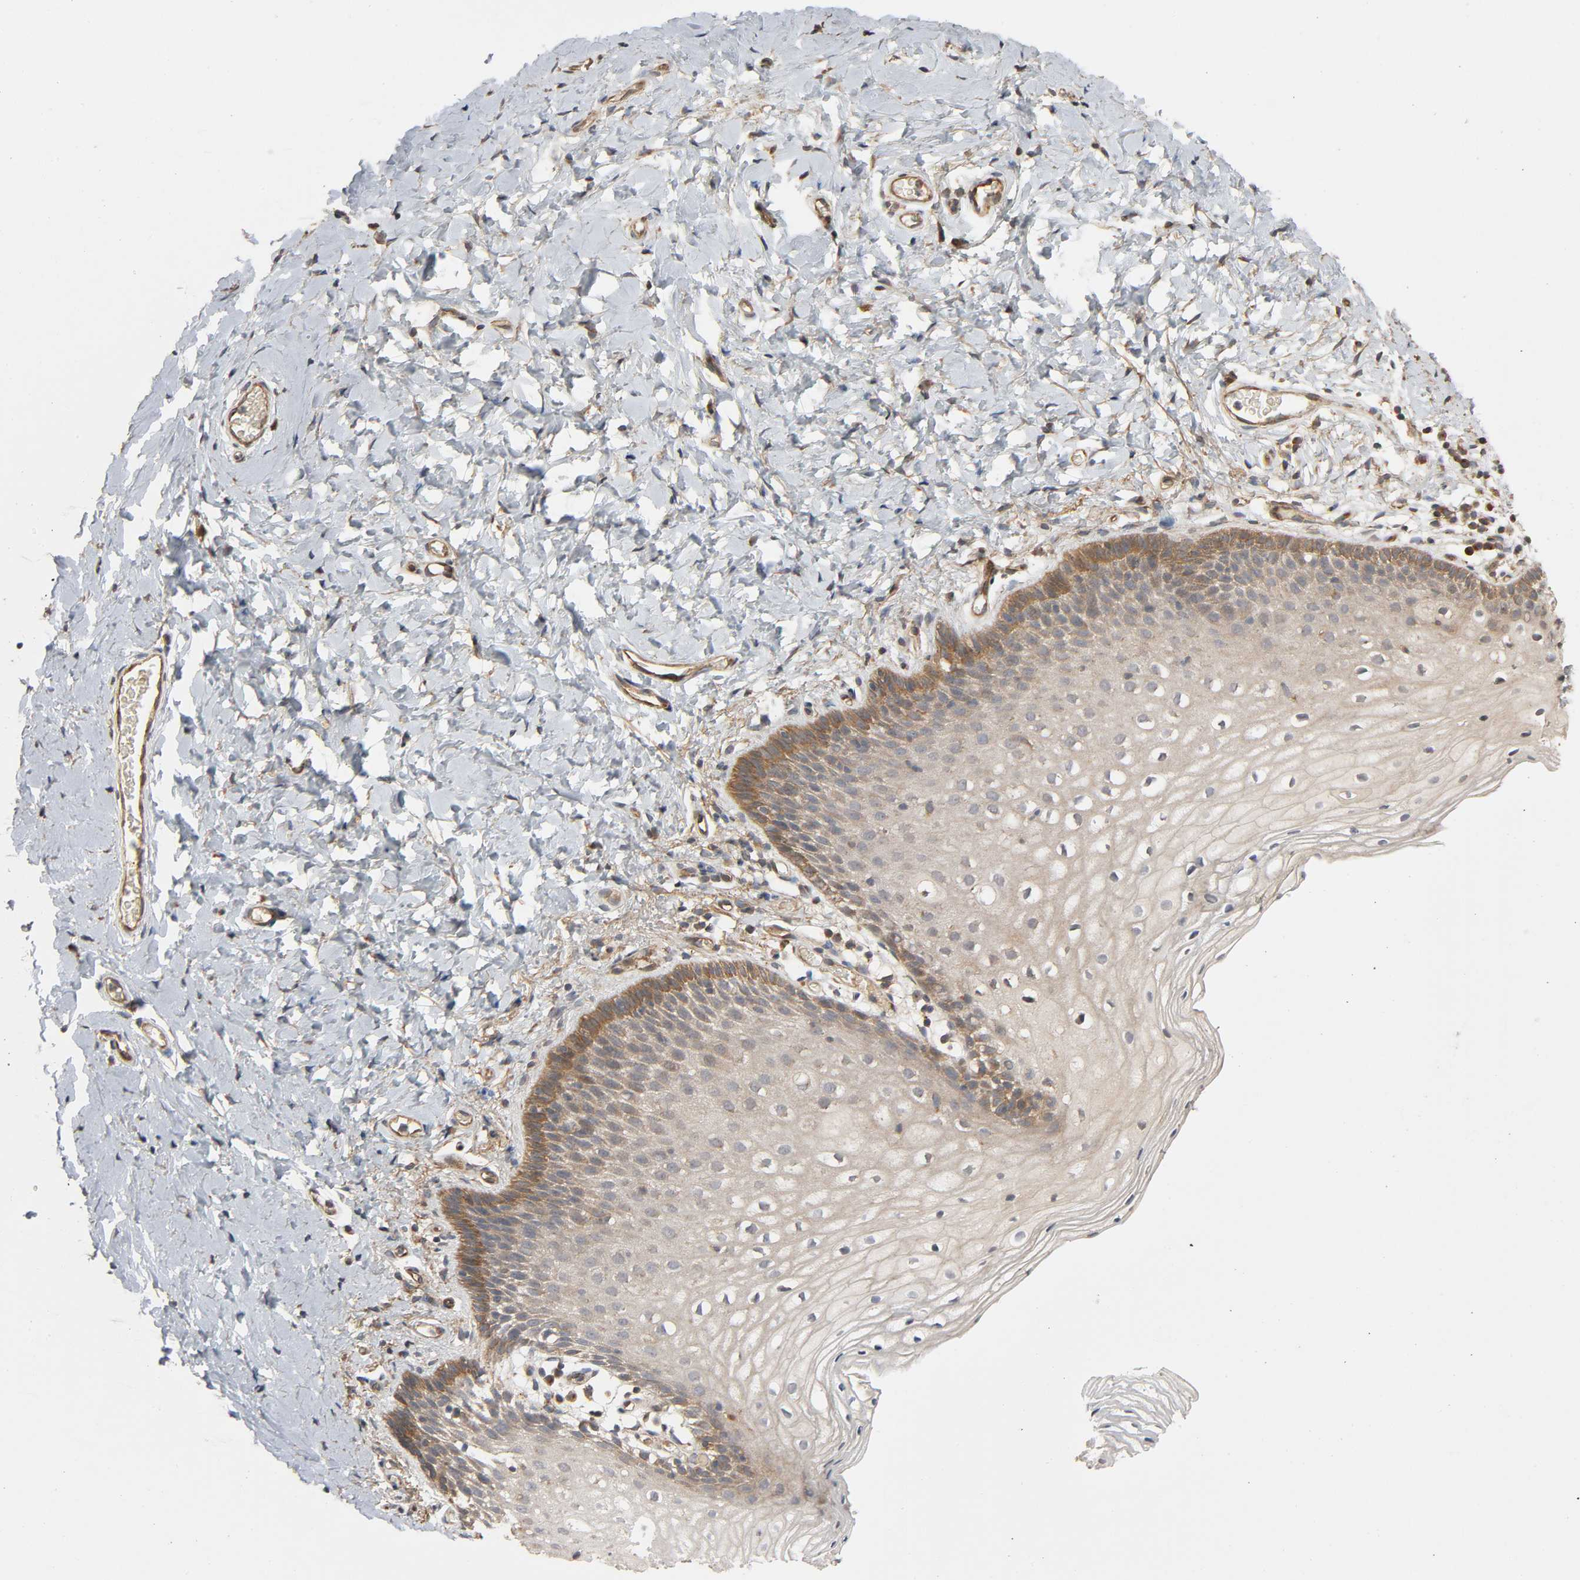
{"staining": {"intensity": "moderate", "quantity": "<25%", "location": "cytoplasmic/membranous"}, "tissue": "vagina", "cell_type": "Squamous epithelial cells", "image_type": "normal", "snomed": [{"axis": "morphology", "description": "Normal tissue, NOS"}, {"axis": "topography", "description": "Vagina"}], "caption": "DAB immunohistochemical staining of normal vagina displays moderate cytoplasmic/membranous protein expression in approximately <25% of squamous epithelial cells. (brown staining indicates protein expression, while blue staining denotes nuclei).", "gene": "SGSM1", "patient": {"sex": "female", "age": 55}}